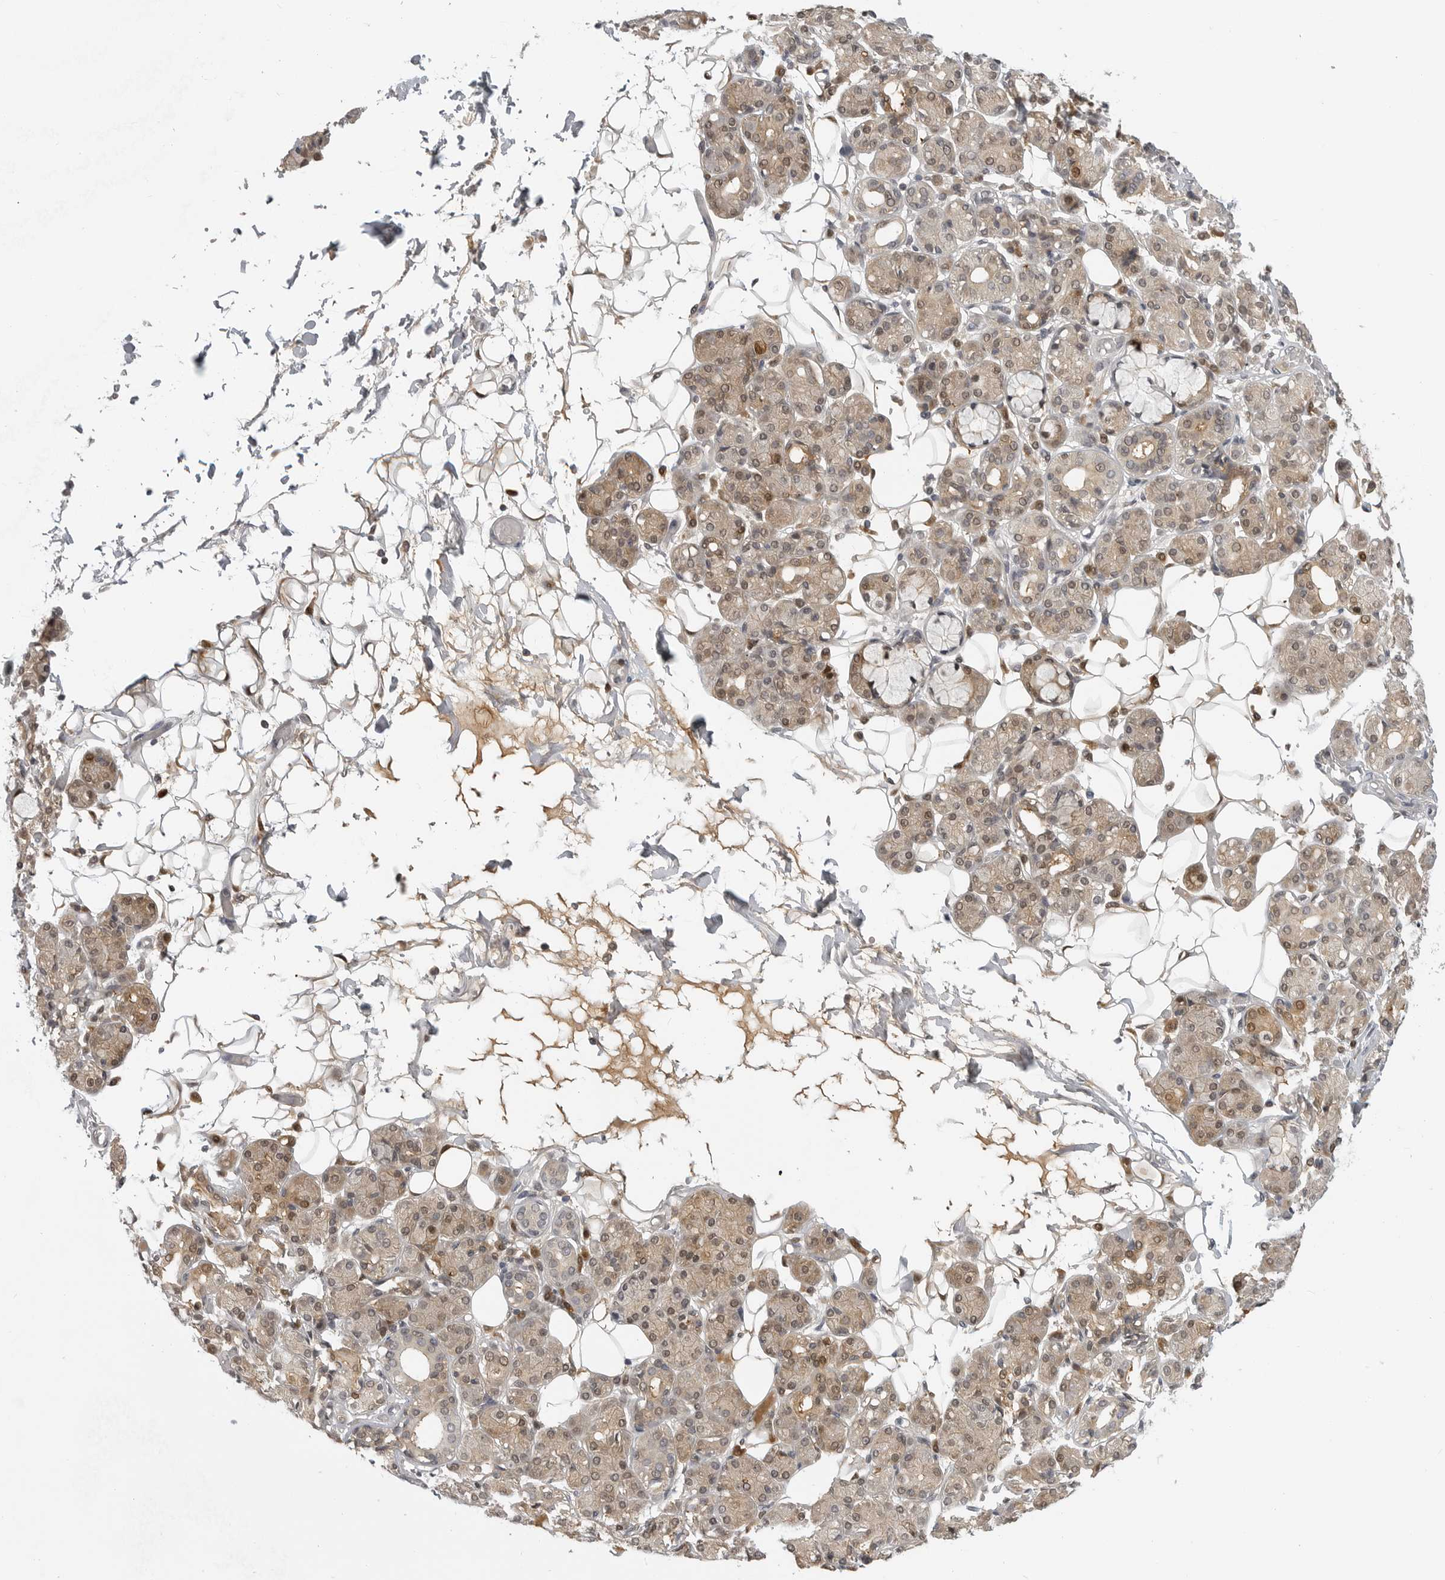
{"staining": {"intensity": "weak", "quantity": ">75%", "location": "cytoplasmic/membranous,nuclear"}, "tissue": "salivary gland", "cell_type": "Glandular cells", "image_type": "normal", "snomed": [{"axis": "morphology", "description": "Normal tissue, NOS"}, {"axis": "topography", "description": "Salivary gland"}], "caption": "Immunohistochemistry (IHC) of benign salivary gland shows low levels of weak cytoplasmic/membranous,nuclear expression in approximately >75% of glandular cells.", "gene": "CTIF", "patient": {"sex": "male", "age": 63}}